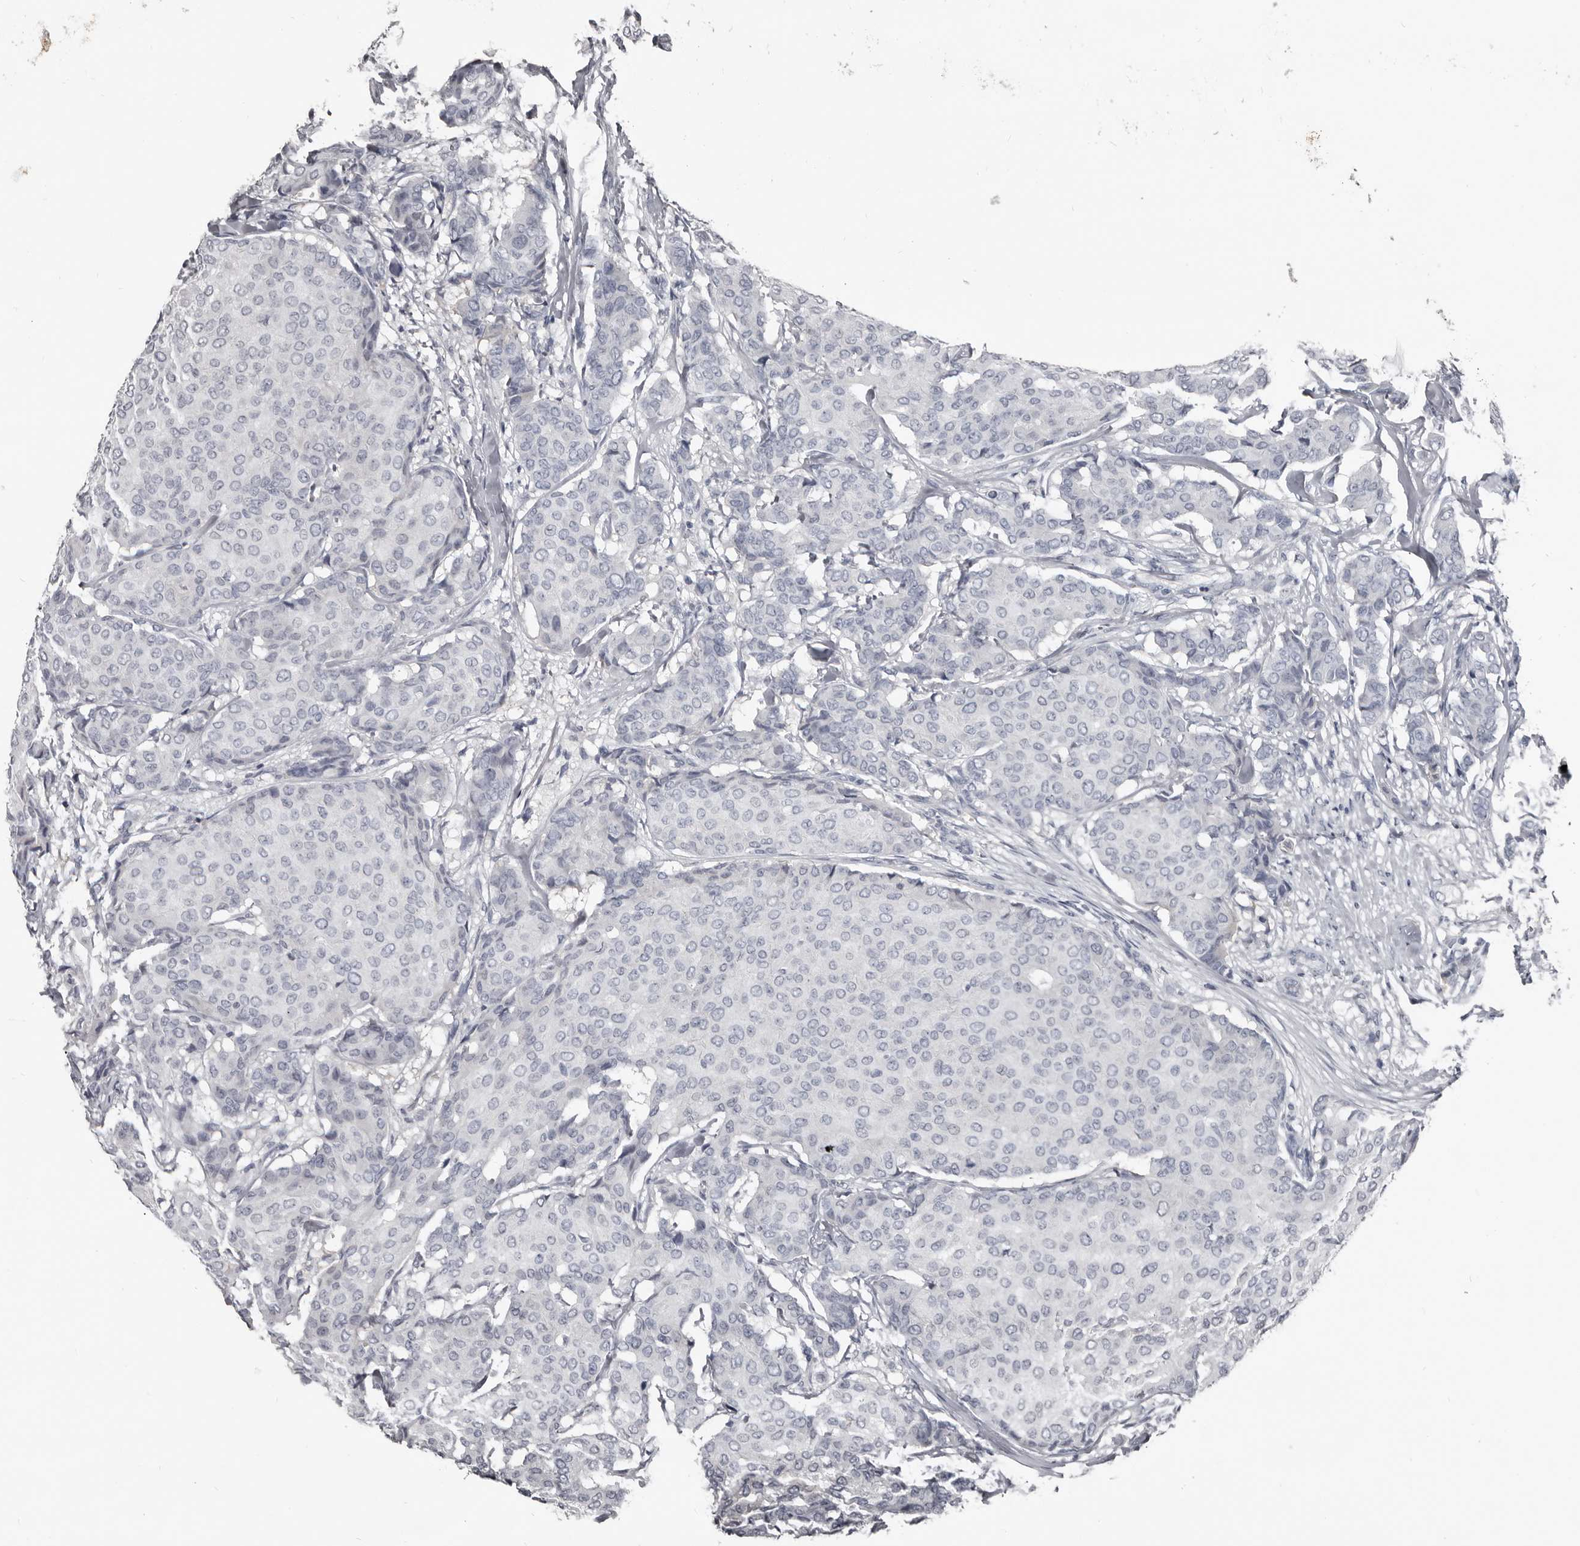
{"staining": {"intensity": "negative", "quantity": "none", "location": "none"}, "tissue": "breast cancer", "cell_type": "Tumor cells", "image_type": "cancer", "snomed": [{"axis": "morphology", "description": "Duct carcinoma"}, {"axis": "topography", "description": "Breast"}], "caption": "This is an immunohistochemistry photomicrograph of breast intraductal carcinoma. There is no expression in tumor cells.", "gene": "GREB1", "patient": {"sex": "female", "age": 75}}